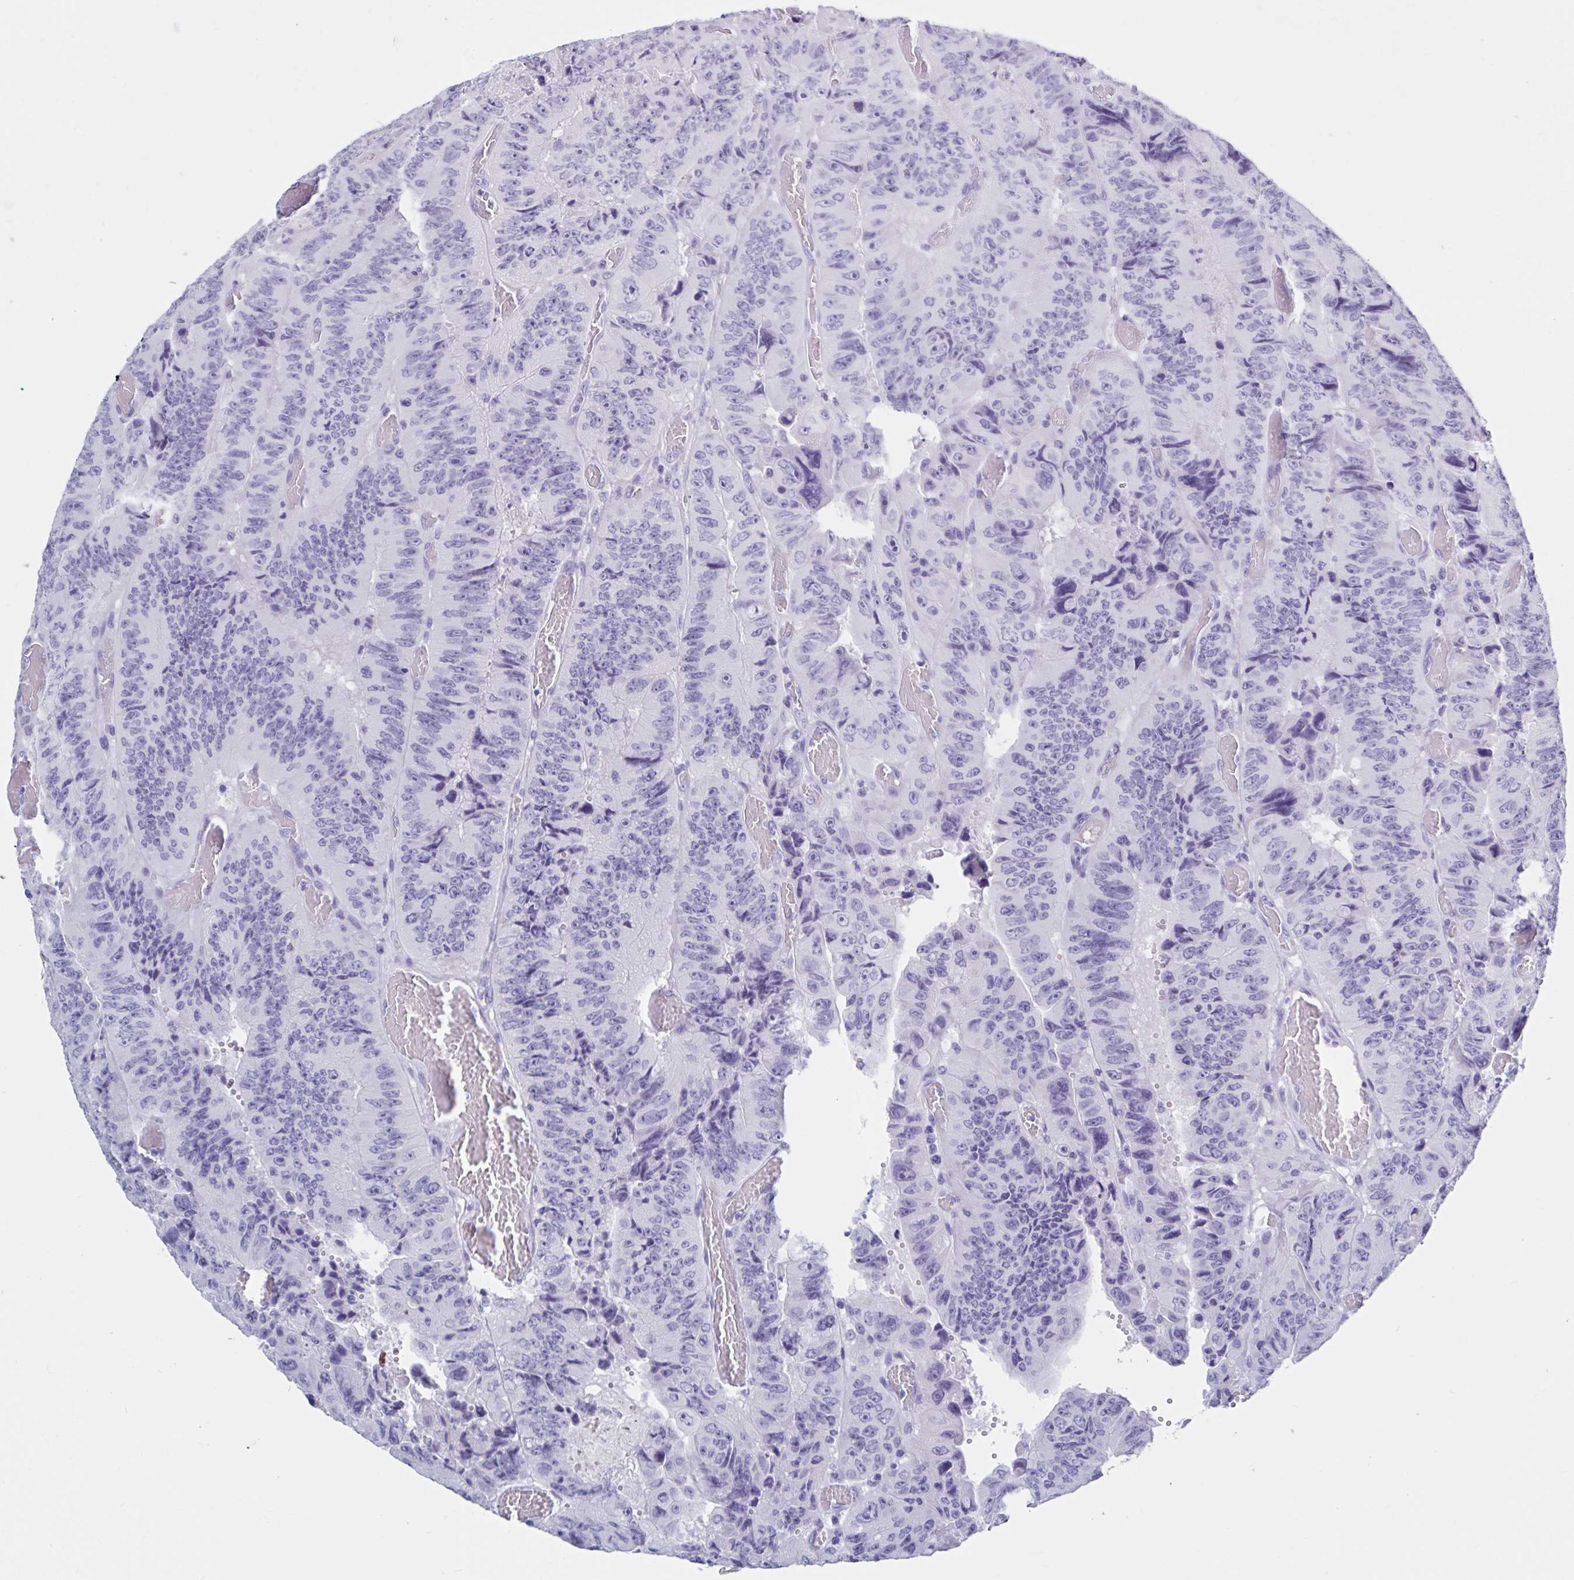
{"staining": {"intensity": "negative", "quantity": "none", "location": "none"}, "tissue": "colorectal cancer", "cell_type": "Tumor cells", "image_type": "cancer", "snomed": [{"axis": "morphology", "description": "Adenocarcinoma, NOS"}, {"axis": "topography", "description": "Colon"}], "caption": "DAB (3,3'-diaminobenzidine) immunohistochemical staining of human adenocarcinoma (colorectal) demonstrates no significant positivity in tumor cells. (Immunohistochemistry, brightfield microscopy, high magnification).", "gene": "DPEP3", "patient": {"sex": "female", "age": 84}}